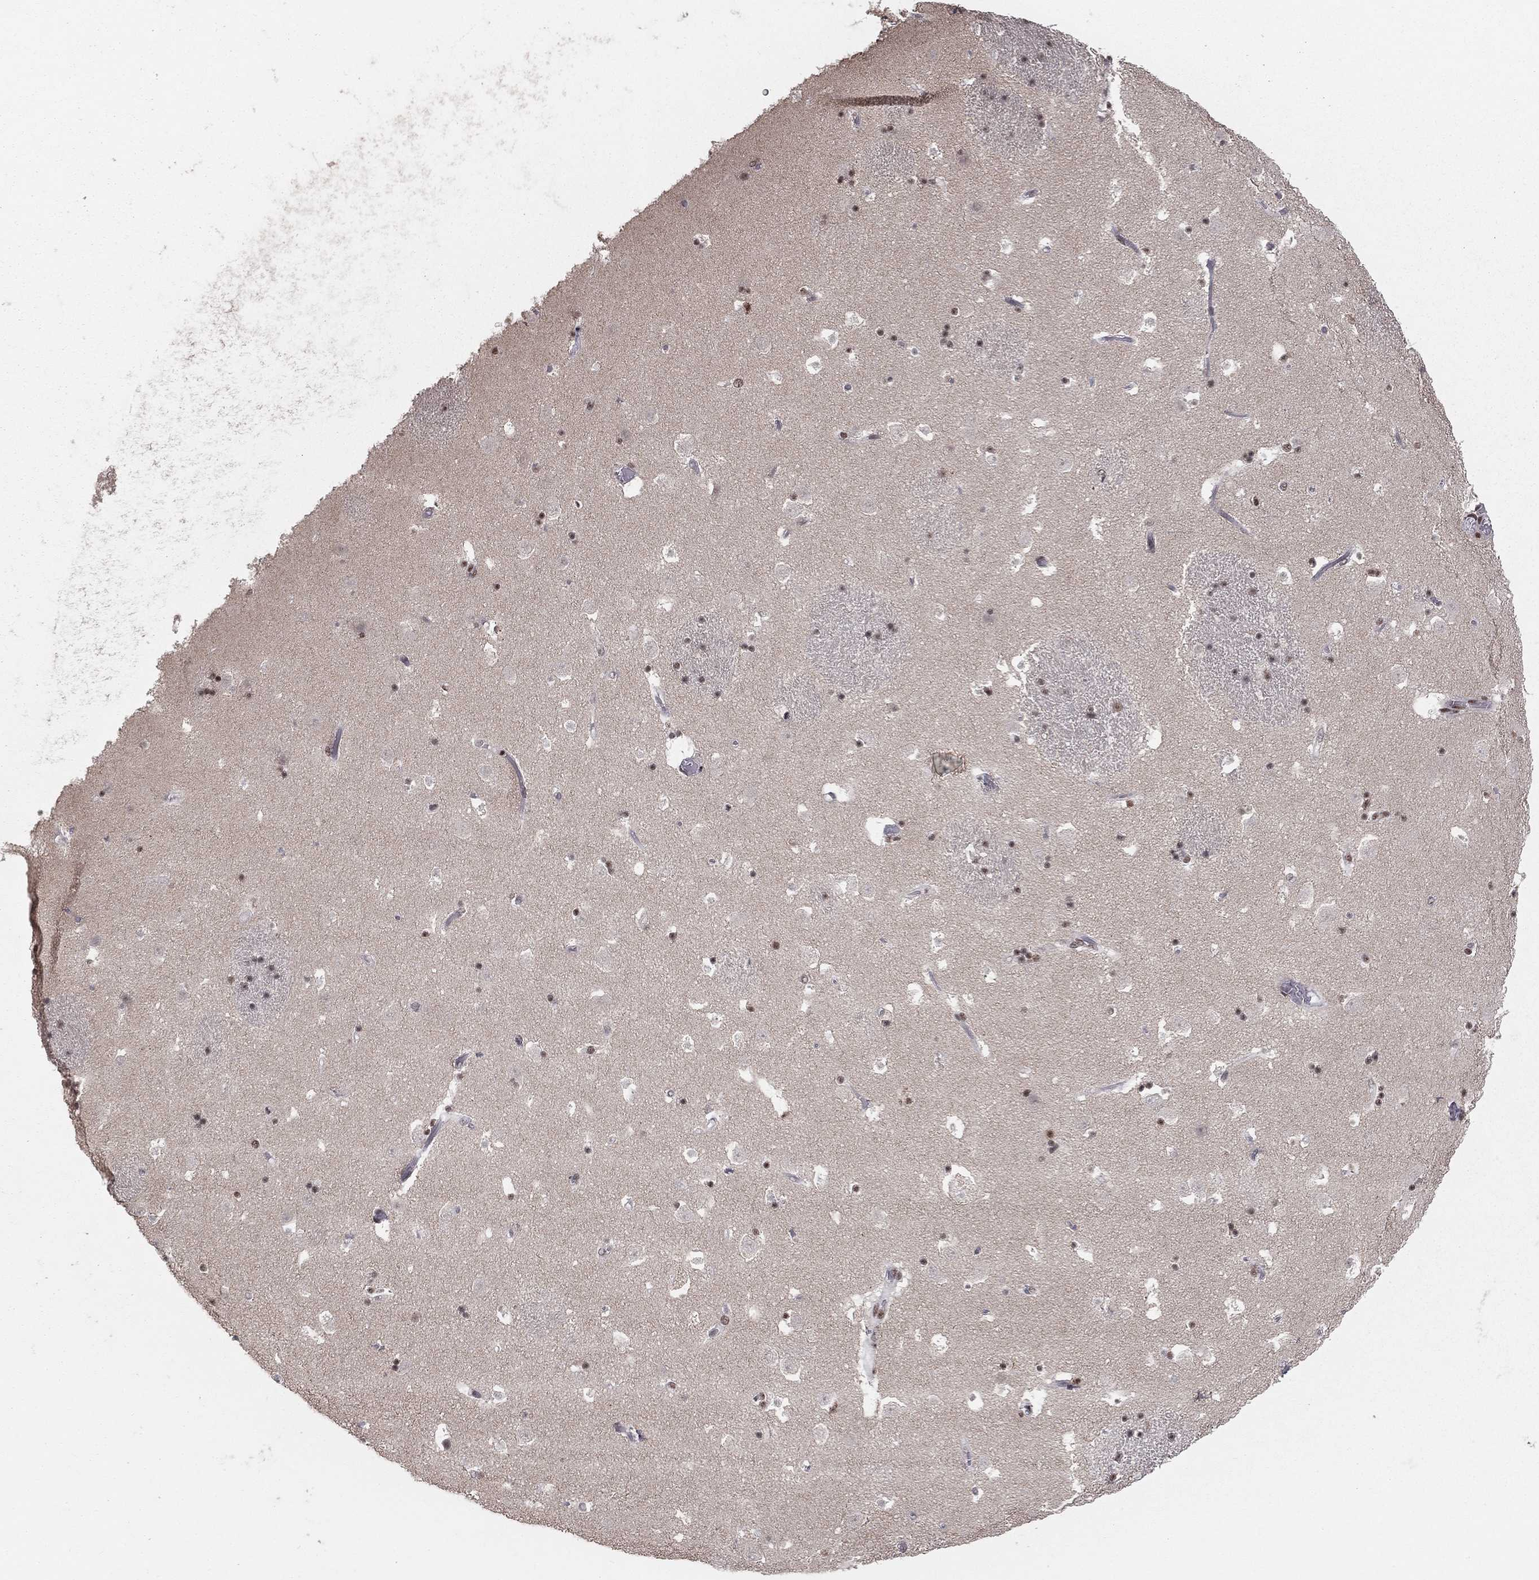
{"staining": {"intensity": "weak", "quantity": "<25%", "location": "nuclear"}, "tissue": "caudate", "cell_type": "Glial cells", "image_type": "normal", "snomed": [{"axis": "morphology", "description": "Normal tissue, NOS"}, {"axis": "topography", "description": "Lateral ventricle wall"}], "caption": "An IHC photomicrograph of unremarkable caudate is shown. There is no staining in glial cells of caudate.", "gene": "NFYB", "patient": {"sex": "female", "age": 42}}